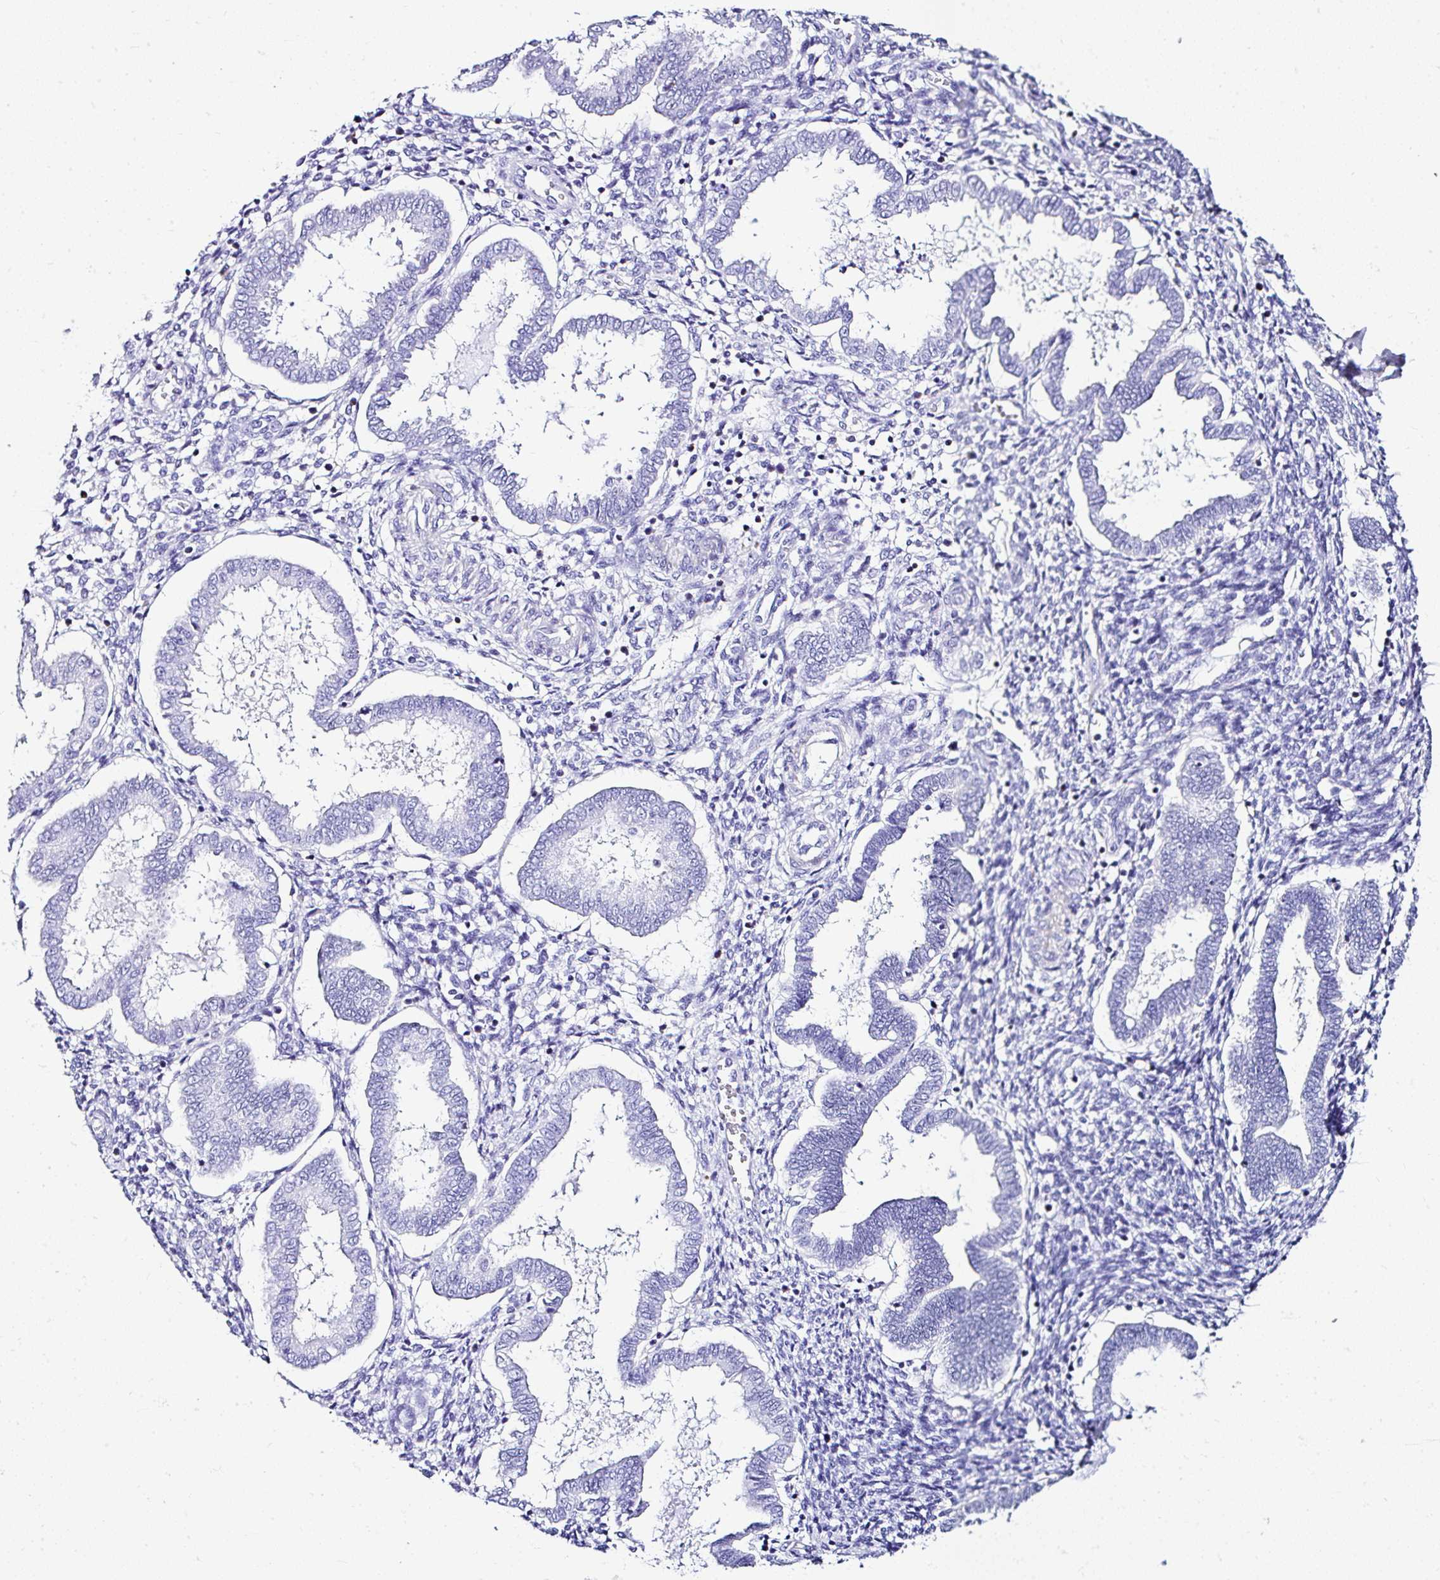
{"staining": {"intensity": "negative", "quantity": "none", "location": "none"}, "tissue": "endometrium", "cell_type": "Cells in endometrial stroma", "image_type": "normal", "snomed": [{"axis": "morphology", "description": "Normal tissue, NOS"}, {"axis": "topography", "description": "Endometrium"}], "caption": "Immunohistochemistry of normal endometrium reveals no positivity in cells in endometrial stroma.", "gene": "DEPDC5", "patient": {"sex": "female", "age": 24}}